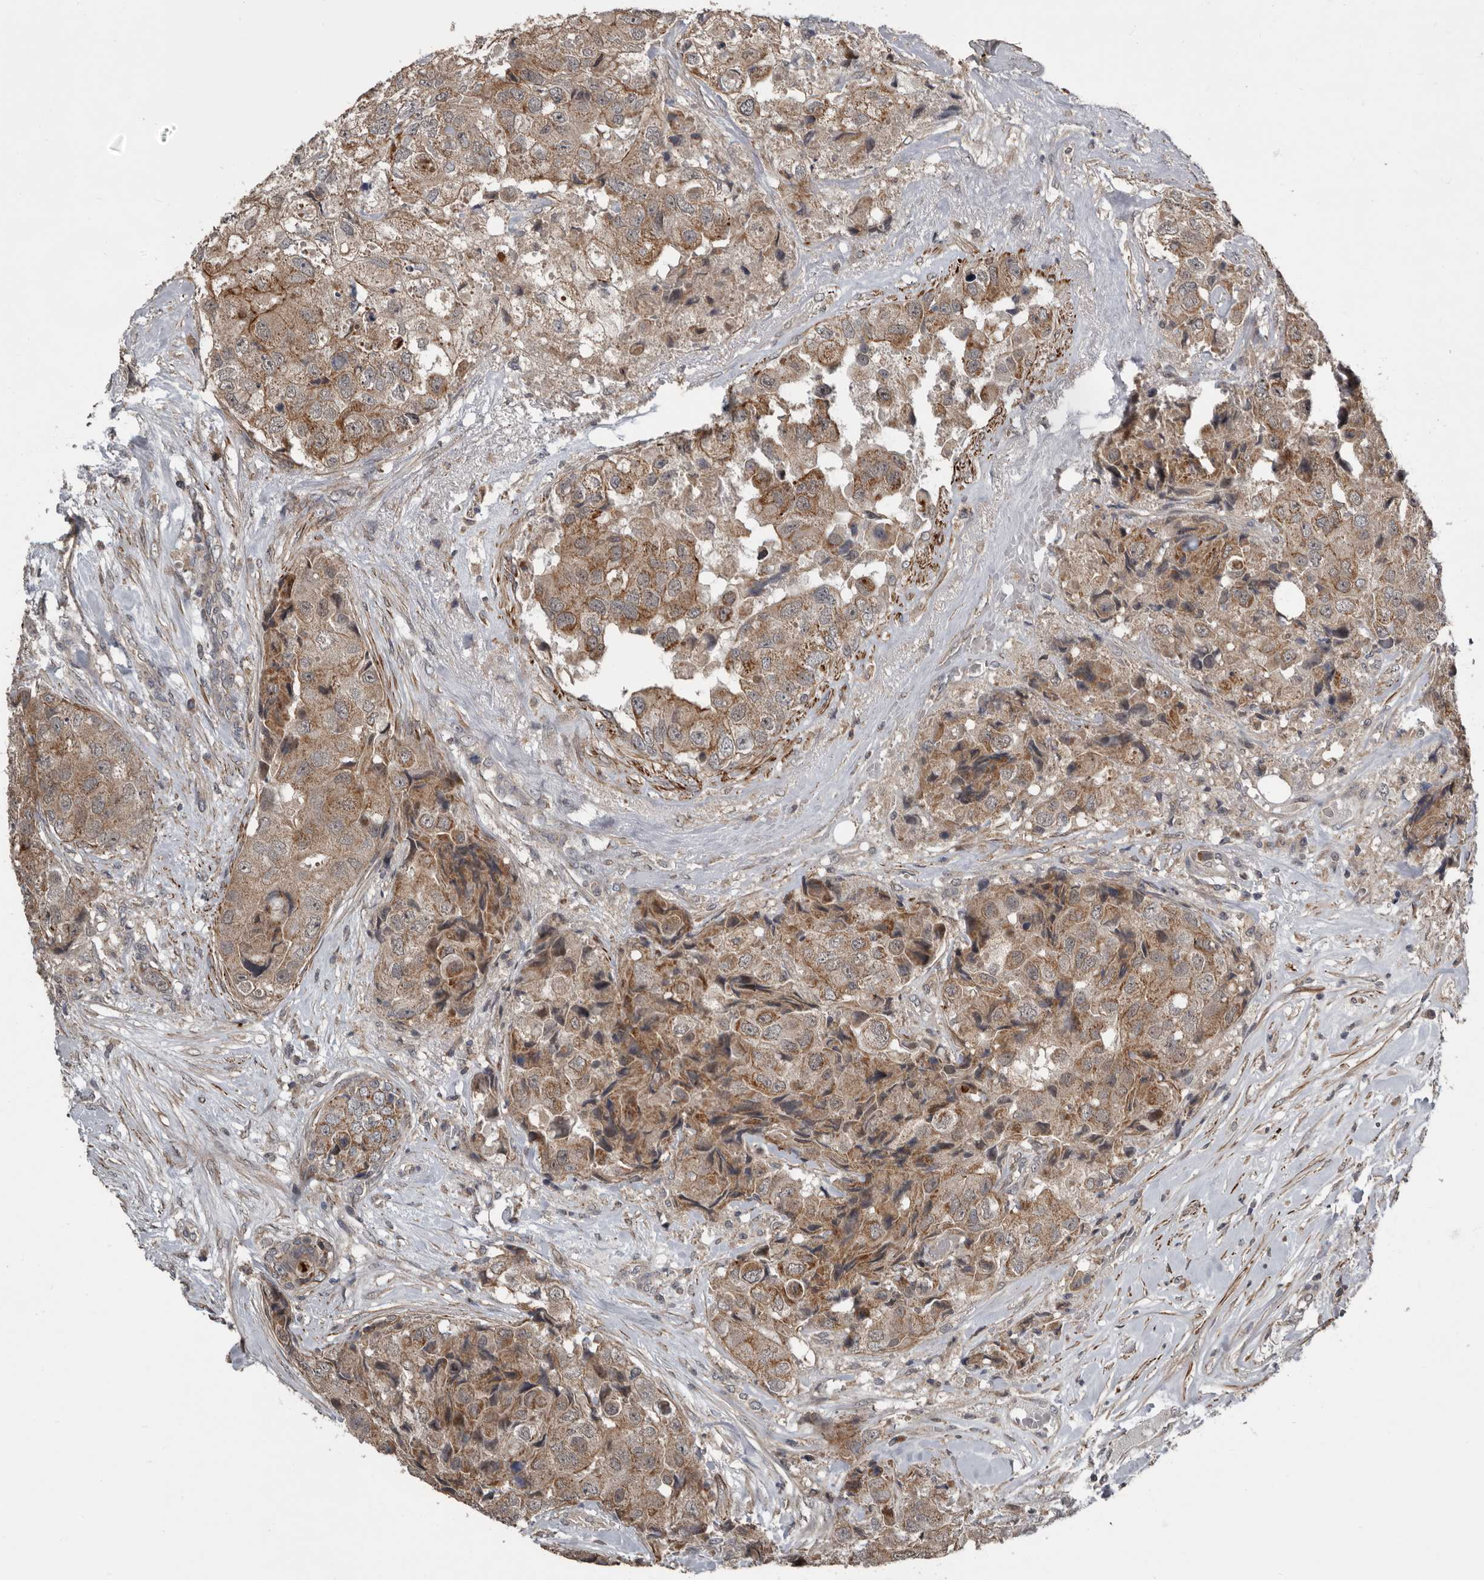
{"staining": {"intensity": "weak", "quantity": ">75%", "location": "cytoplasmic/membranous"}, "tissue": "breast cancer", "cell_type": "Tumor cells", "image_type": "cancer", "snomed": [{"axis": "morphology", "description": "Duct carcinoma"}, {"axis": "topography", "description": "Breast"}], "caption": "A low amount of weak cytoplasmic/membranous staining is present in about >75% of tumor cells in breast intraductal carcinoma tissue.", "gene": "FGFR4", "patient": {"sex": "female", "age": 62}}